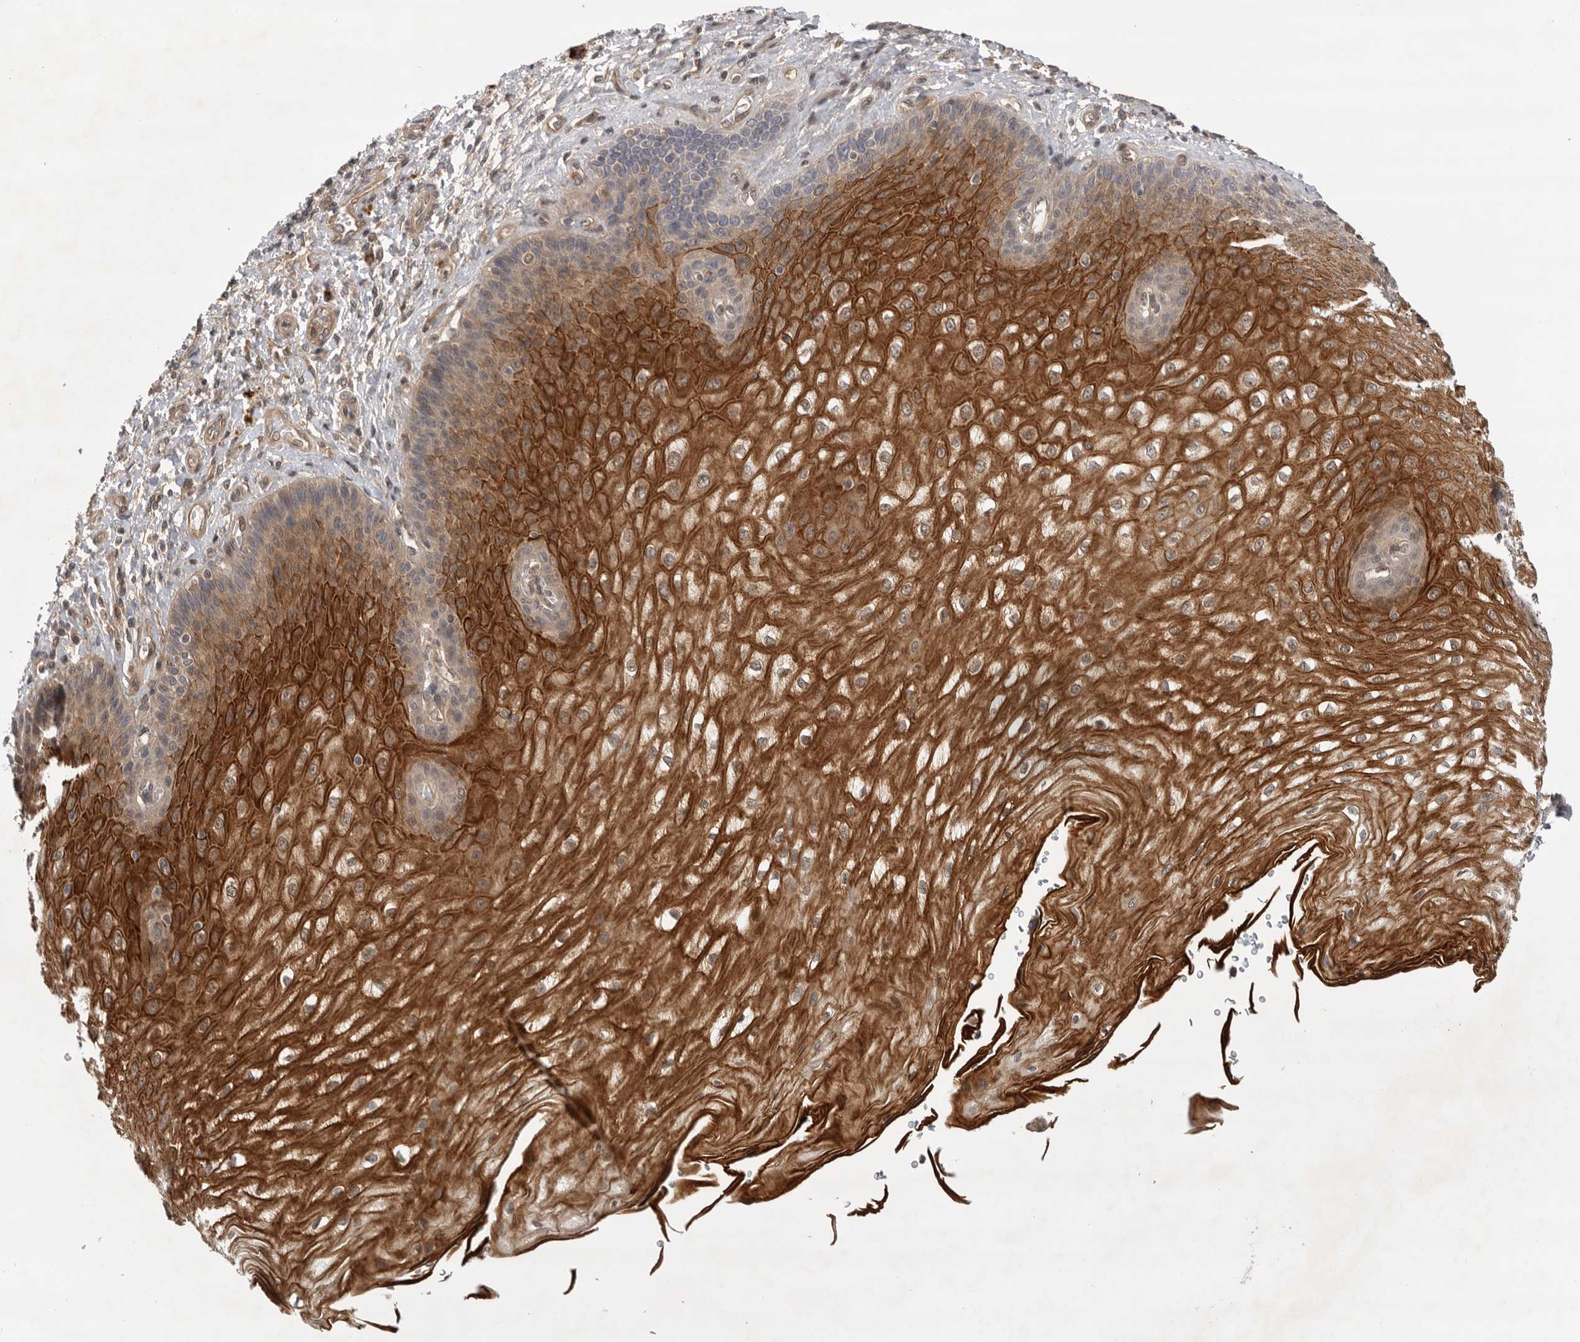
{"staining": {"intensity": "strong", "quantity": ">75%", "location": "cytoplasmic/membranous"}, "tissue": "esophagus", "cell_type": "Squamous epithelial cells", "image_type": "normal", "snomed": [{"axis": "morphology", "description": "Normal tissue, NOS"}, {"axis": "topography", "description": "Esophagus"}], "caption": "Immunohistochemistry (DAB (3,3'-diaminobenzidine)) staining of unremarkable esophagus displays strong cytoplasmic/membranous protein staining in approximately >75% of squamous epithelial cells. Nuclei are stained in blue.", "gene": "DCAF8", "patient": {"sex": "male", "age": 54}}